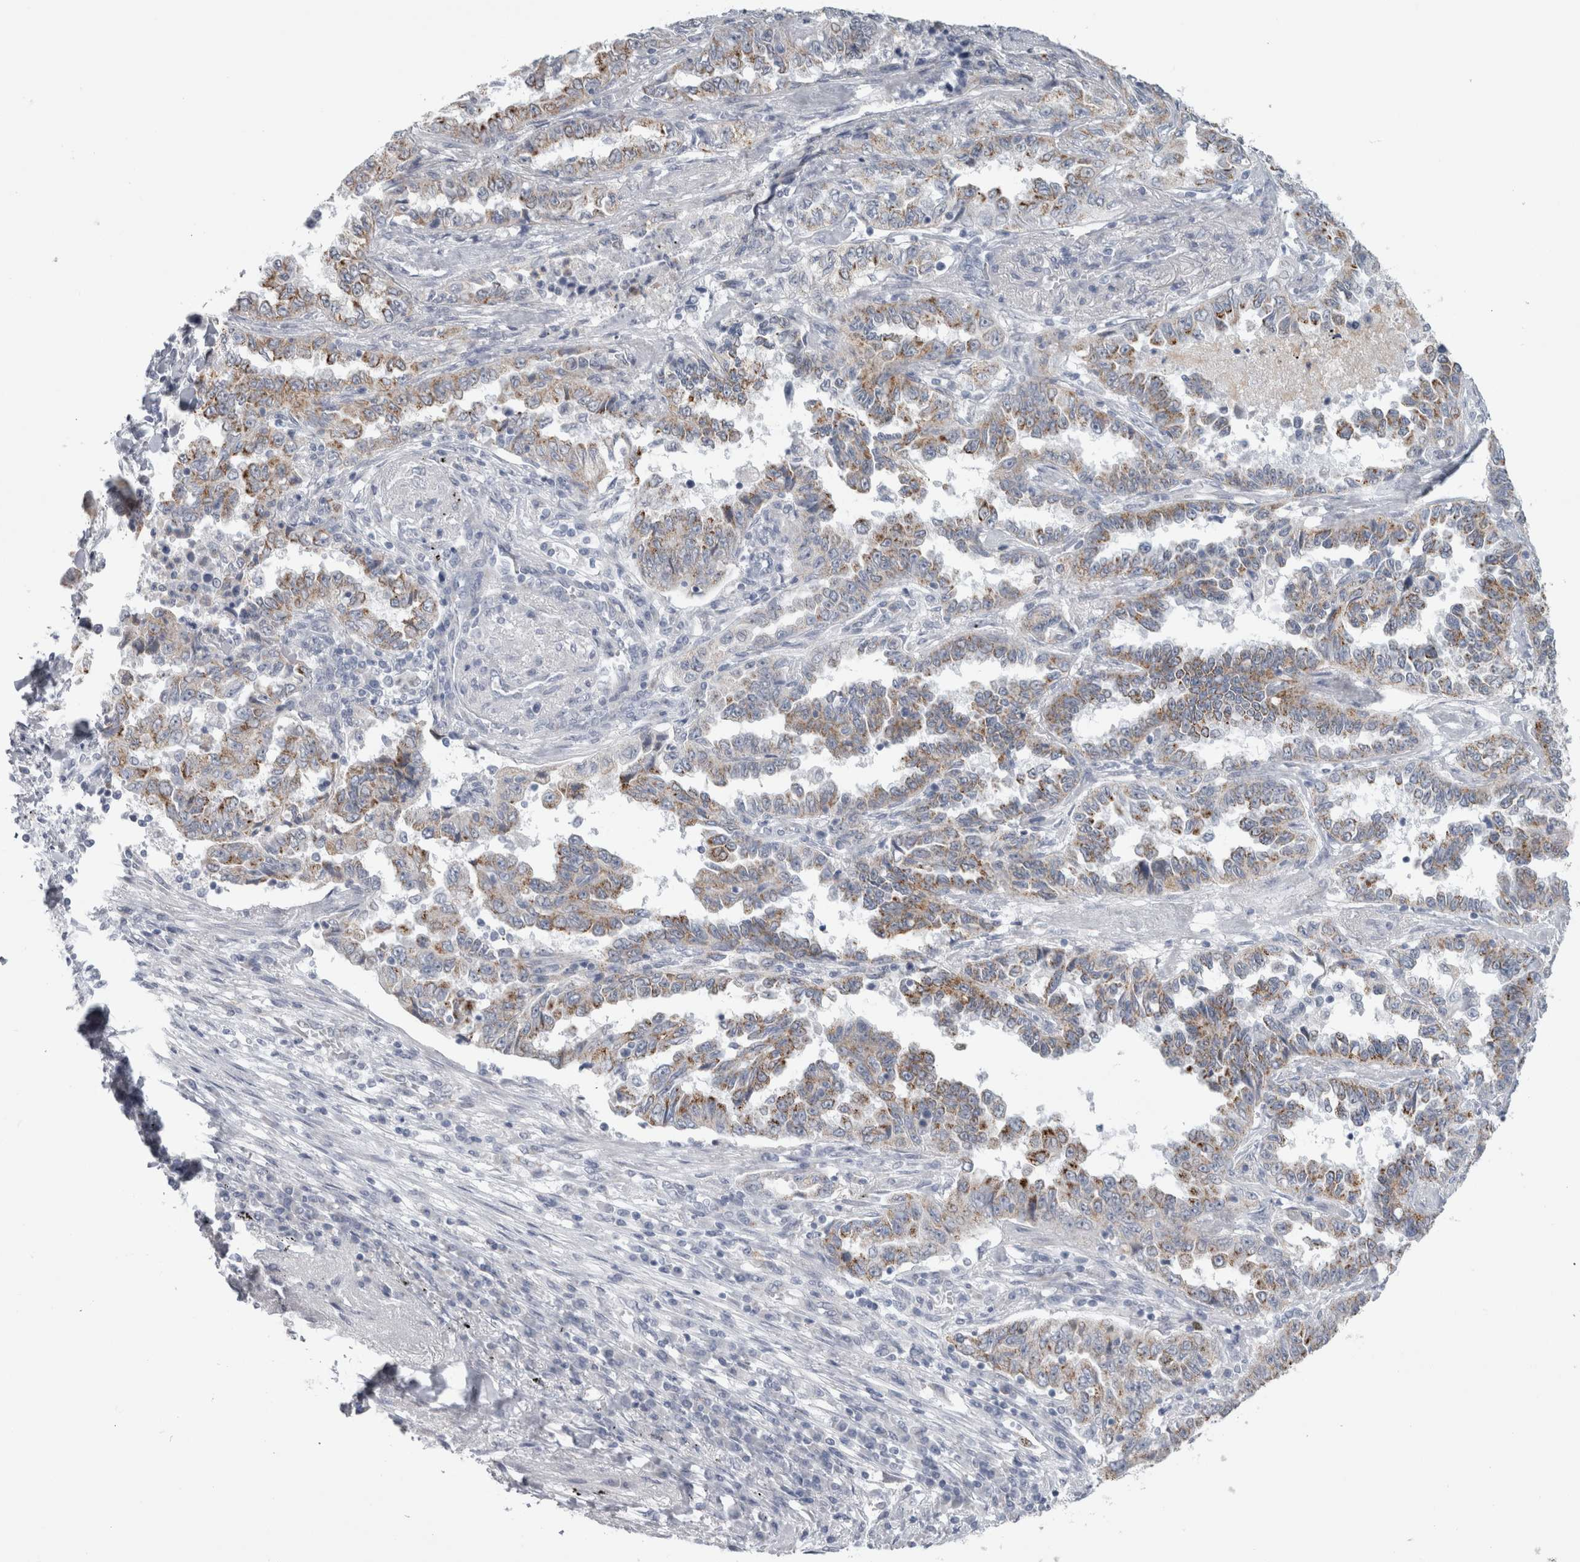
{"staining": {"intensity": "moderate", "quantity": ">75%", "location": "cytoplasmic/membranous"}, "tissue": "lung cancer", "cell_type": "Tumor cells", "image_type": "cancer", "snomed": [{"axis": "morphology", "description": "Adenocarcinoma, NOS"}, {"axis": "topography", "description": "Lung"}], "caption": "Immunohistochemistry image of lung cancer stained for a protein (brown), which exhibits medium levels of moderate cytoplasmic/membranous positivity in about >75% of tumor cells.", "gene": "PLIN1", "patient": {"sex": "female", "age": 51}}